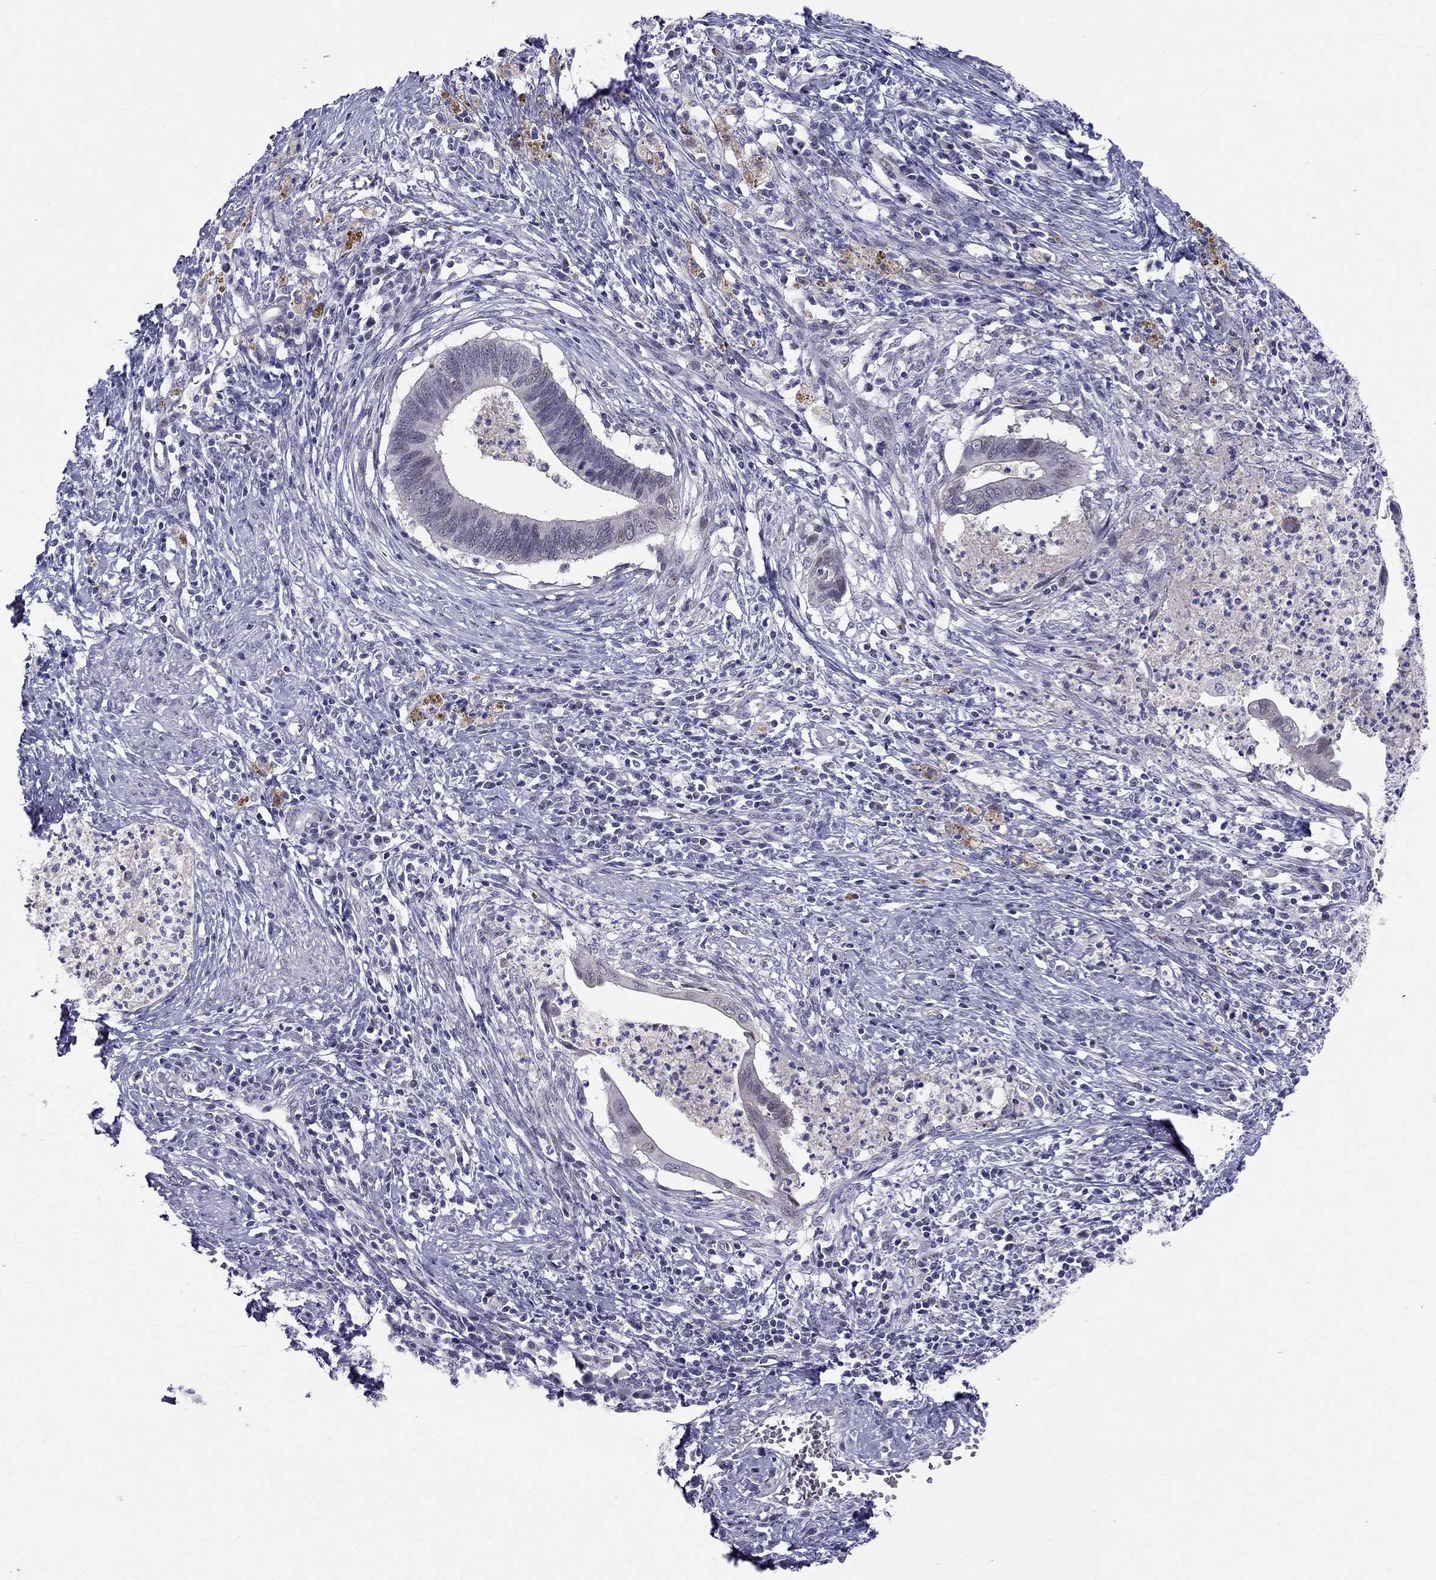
{"staining": {"intensity": "negative", "quantity": "none", "location": "none"}, "tissue": "cervical cancer", "cell_type": "Tumor cells", "image_type": "cancer", "snomed": [{"axis": "morphology", "description": "Adenocarcinoma, NOS"}, {"axis": "topography", "description": "Cervix"}], "caption": "This is an immunohistochemistry (IHC) image of cervical cancer (adenocarcinoma). There is no expression in tumor cells.", "gene": "BAG5", "patient": {"sex": "female", "age": 42}}